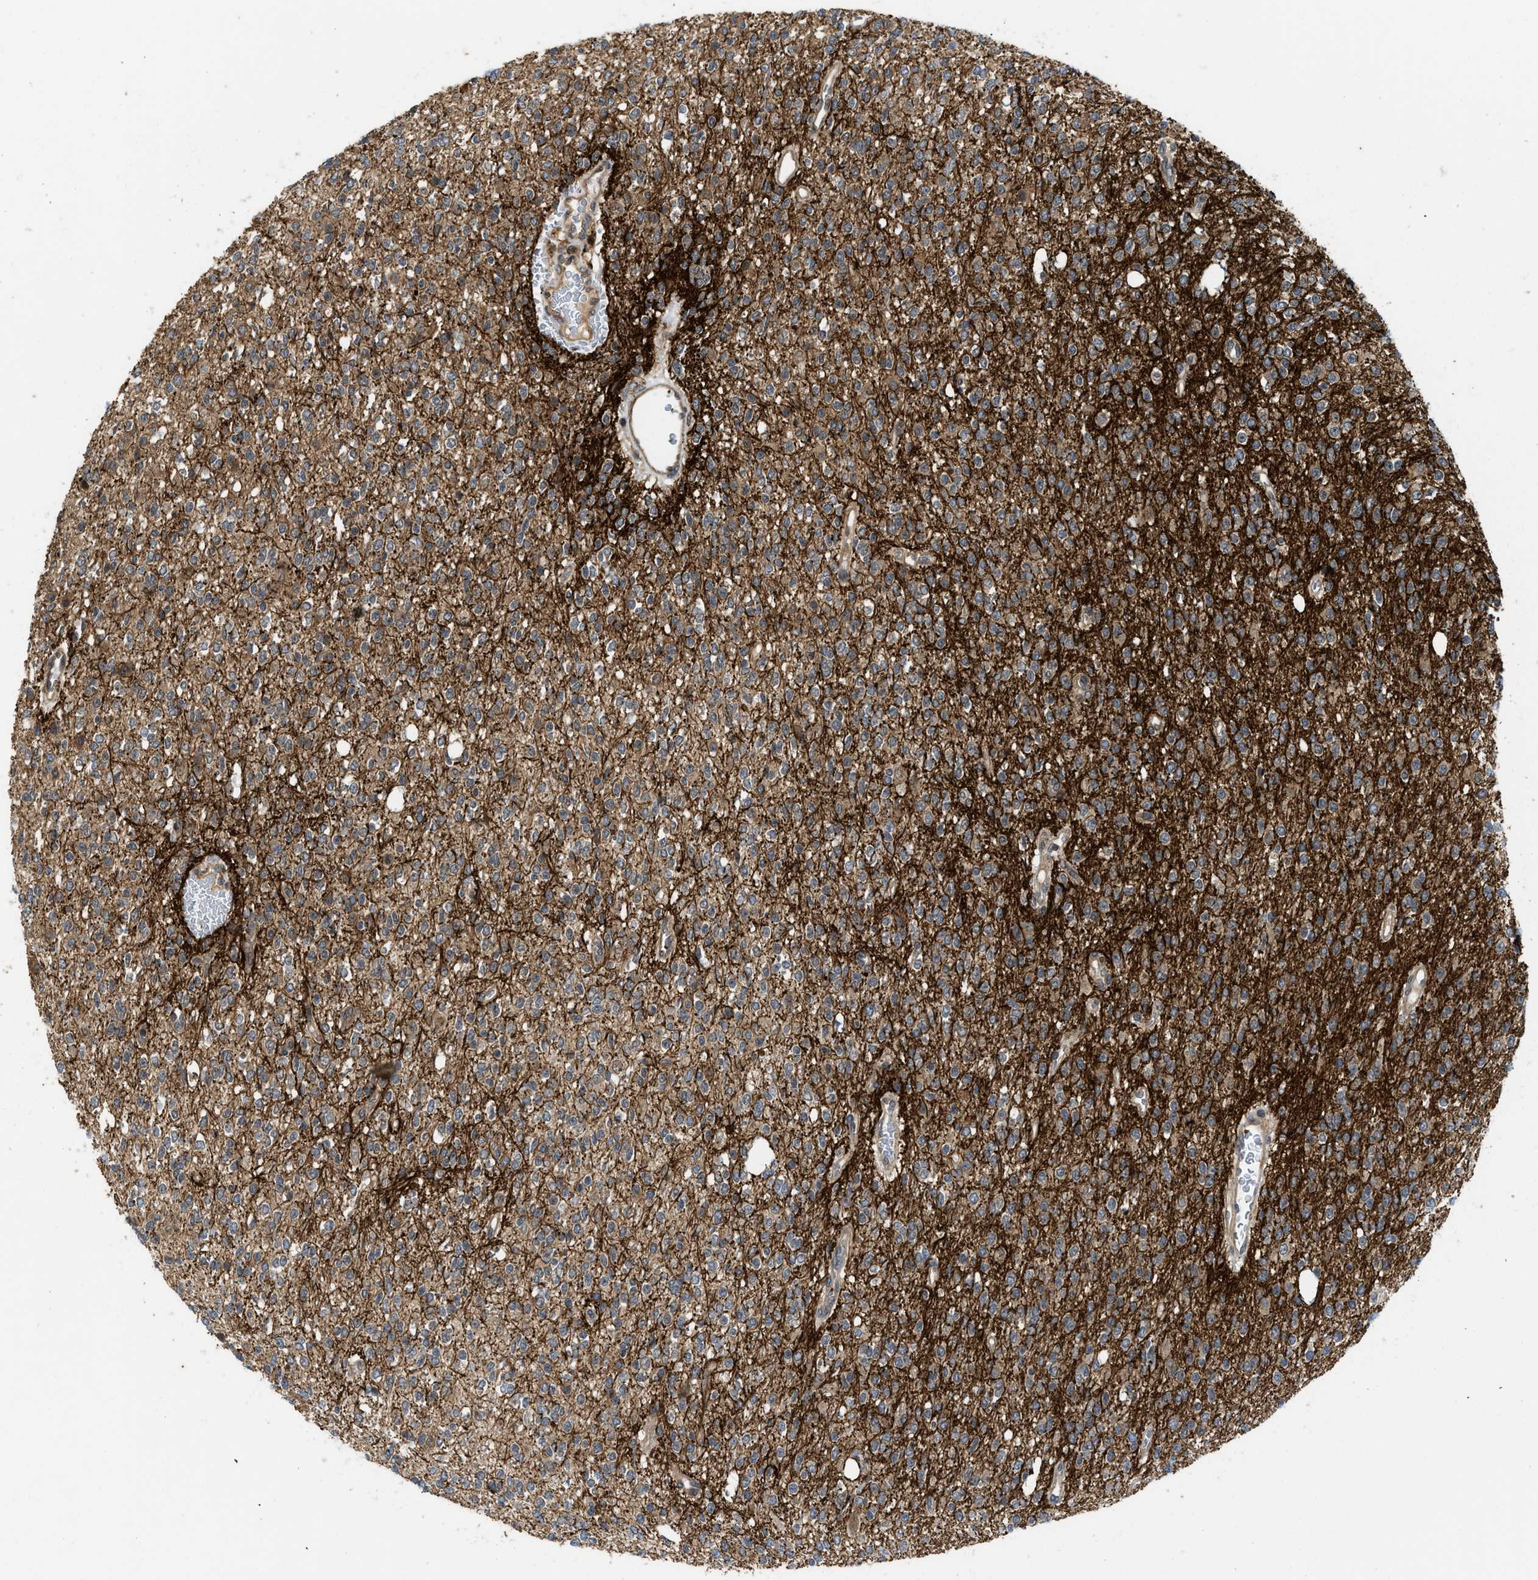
{"staining": {"intensity": "moderate", "quantity": ">75%", "location": "cytoplasmic/membranous"}, "tissue": "glioma", "cell_type": "Tumor cells", "image_type": "cancer", "snomed": [{"axis": "morphology", "description": "Glioma, malignant, High grade"}, {"axis": "topography", "description": "Brain"}], "caption": "Protein expression analysis of human glioma reveals moderate cytoplasmic/membranous staining in about >75% of tumor cells.", "gene": "DNAJC28", "patient": {"sex": "male", "age": 34}}